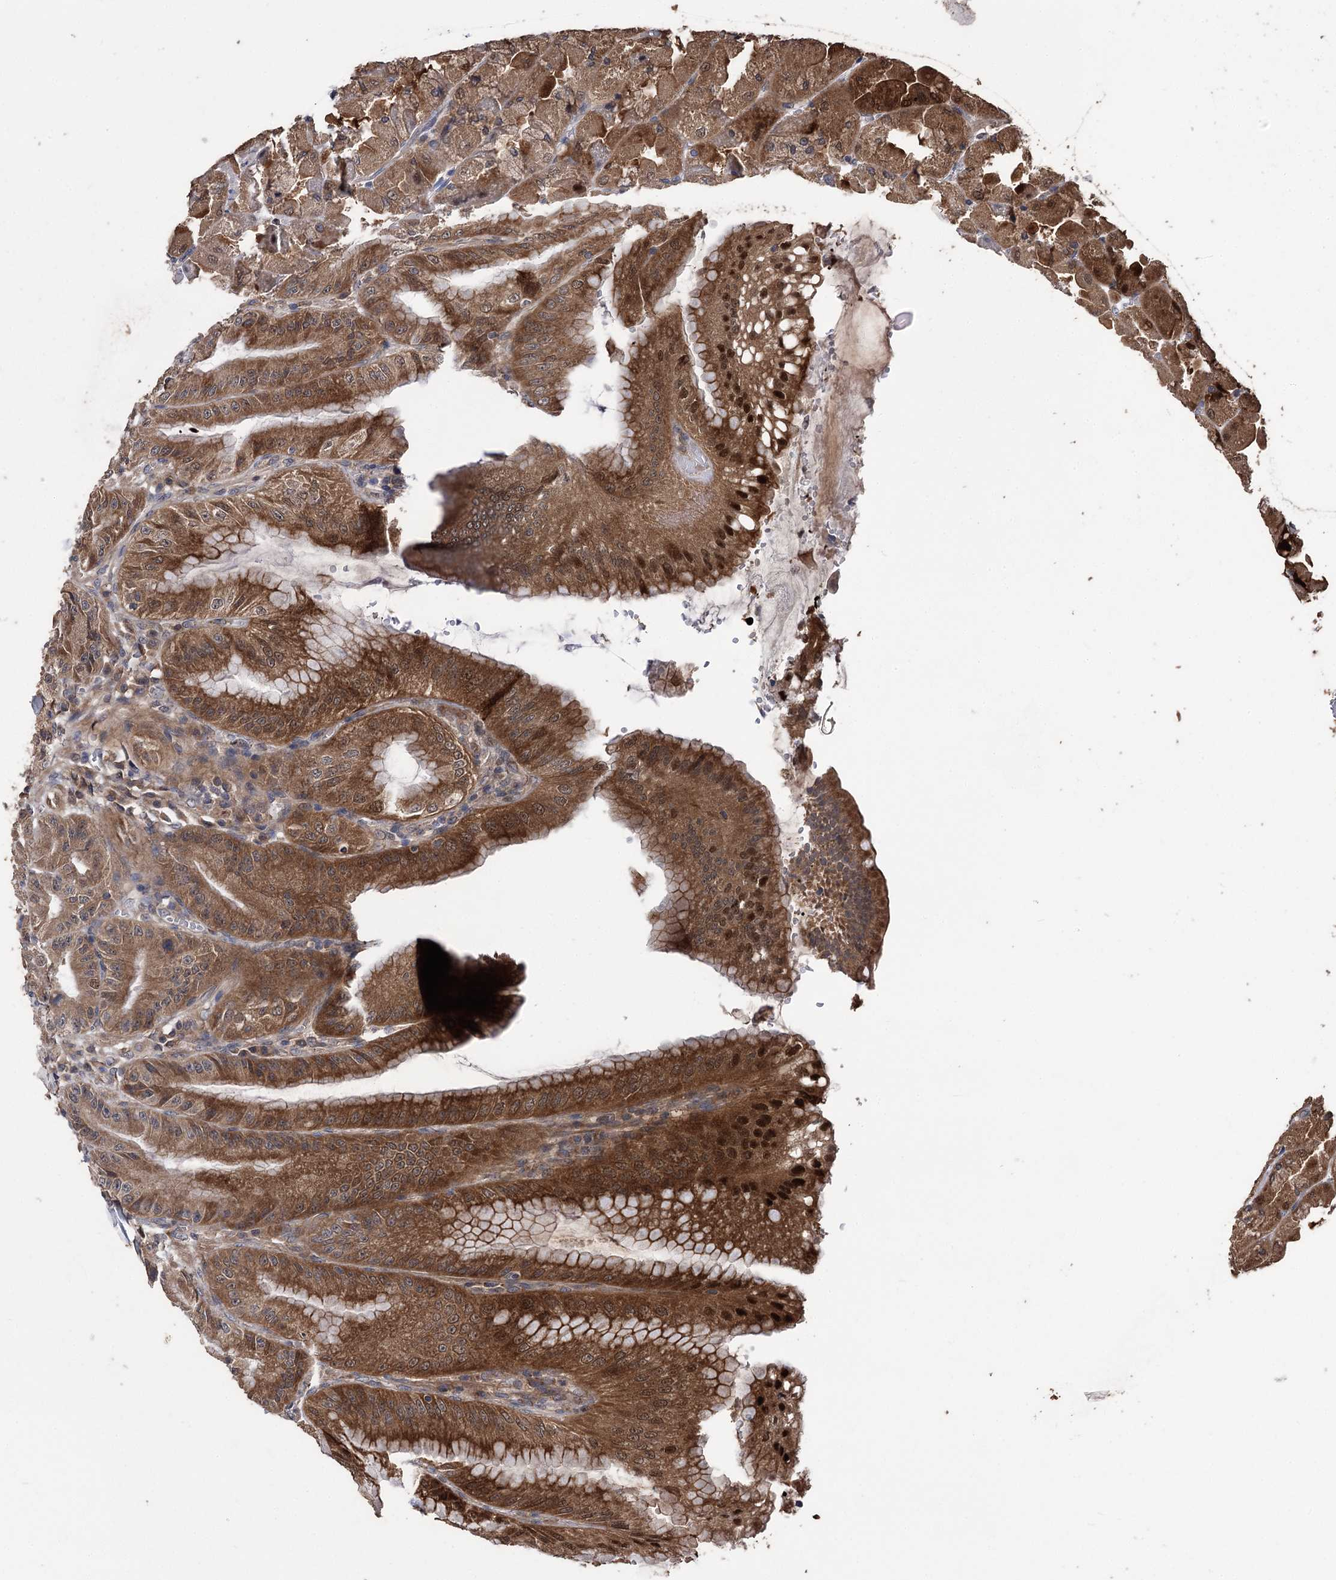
{"staining": {"intensity": "moderate", "quantity": "25%-75%", "location": "cytoplasmic/membranous"}, "tissue": "stomach", "cell_type": "Glandular cells", "image_type": "normal", "snomed": [{"axis": "morphology", "description": "Normal tissue, NOS"}, {"axis": "topography", "description": "Stomach, upper"}, {"axis": "topography", "description": "Stomach, lower"}], "caption": "Immunohistochemistry (IHC) histopathology image of unremarkable stomach: stomach stained using immunohistochemistry displays medium levels of moderate protein expression localized specifically in the cytoplasmic/membranous of glandular cells, appearing as a cytoplasmic/membranous brown color.", "gene": "RASSF3", "patient": {"sex": "male", "age": 71}}